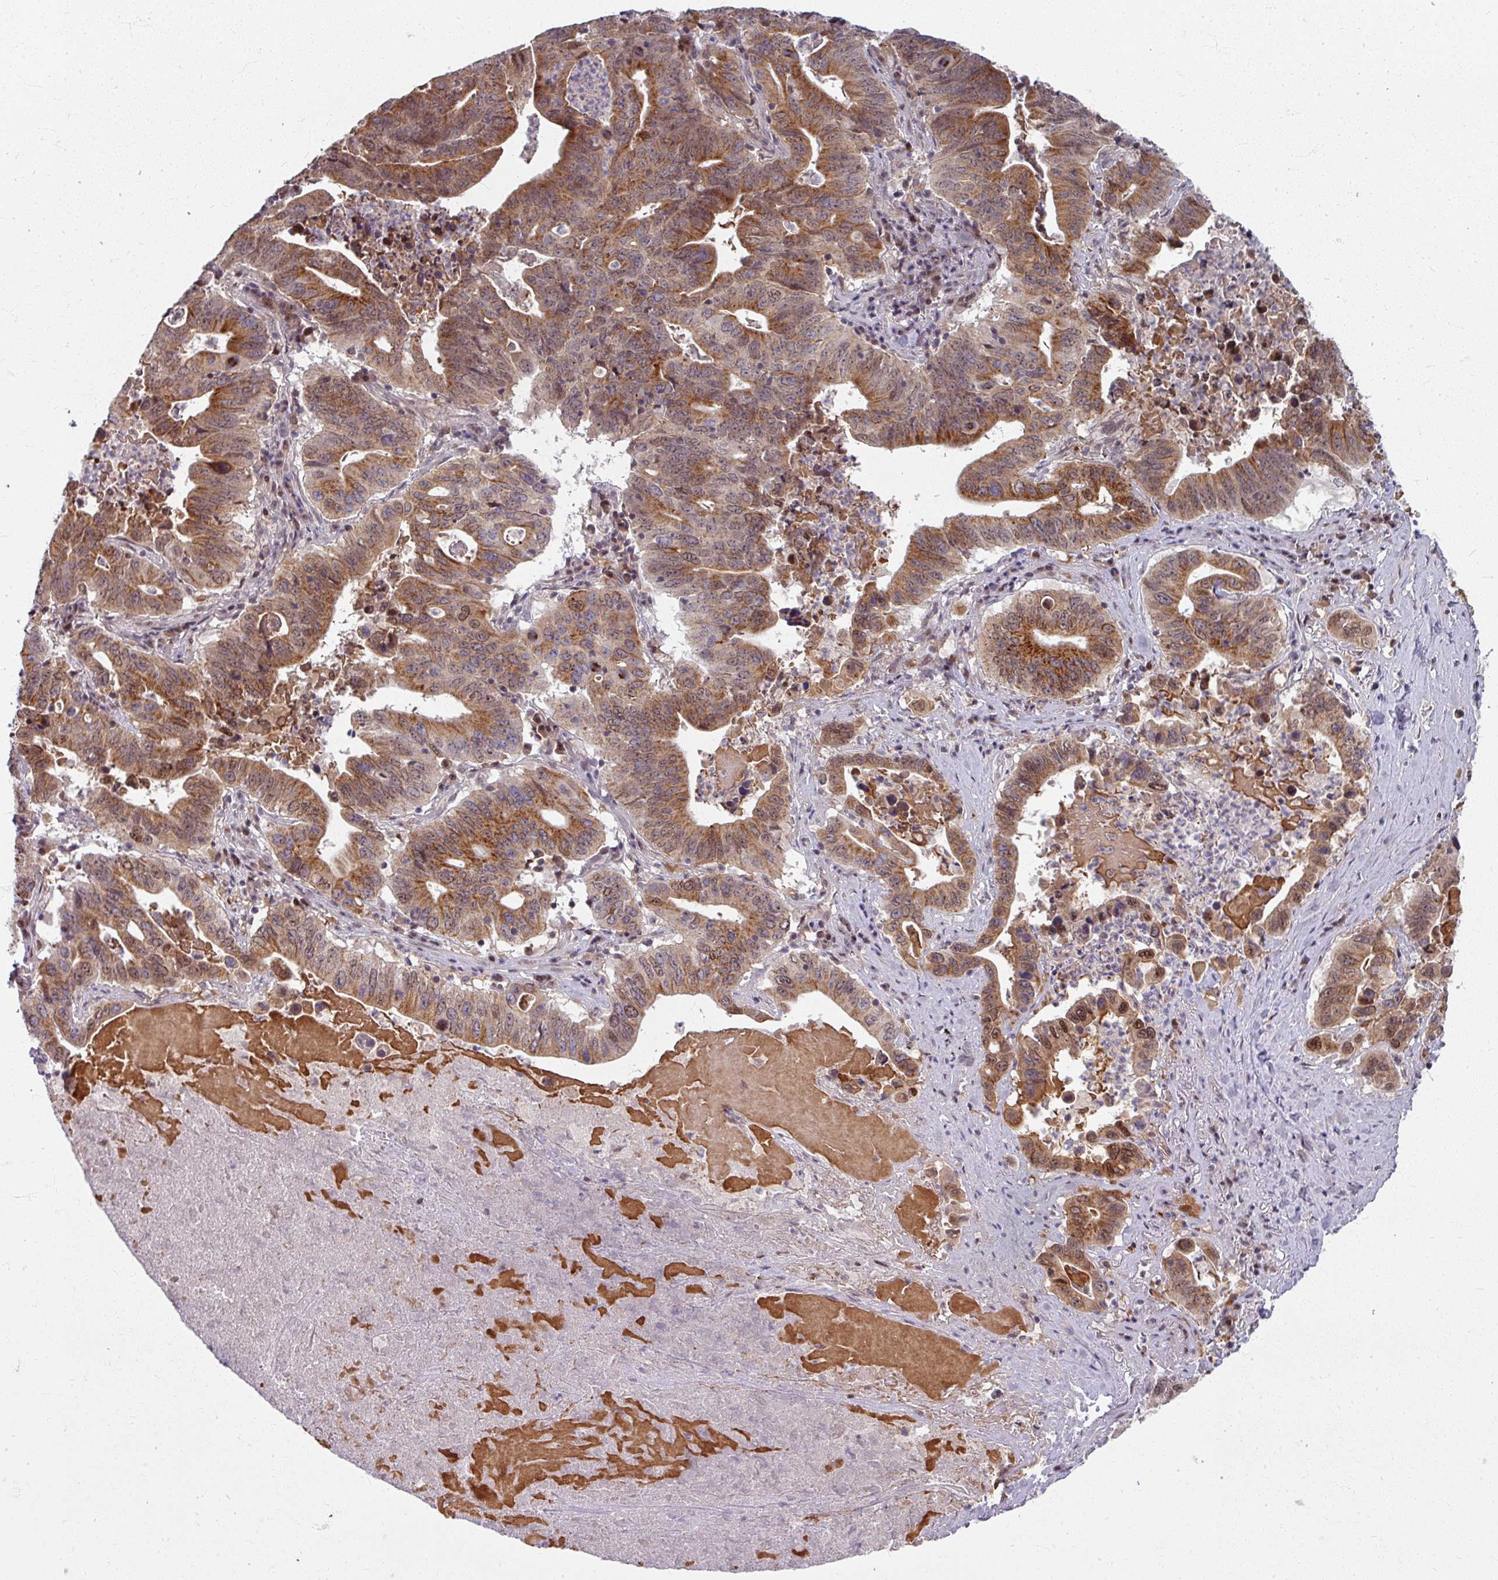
{"staining": {"intensity": "moderate", "quantity": ">75%", "location": "cytoplasmic/membranous"}, "tissue": "lung cancer", "cell_type": "Tumor cells", "image_type": "cancer", "snomed": [{"axis": "morphology", "description": "Adenocarcinoma, NOS"}, {"axis": "topography", "description": "Lung"}], "caption": "Lung cancer (adenocarcinoma) stained for a protein (brown) demonstrates moderate cytoplasmic/membranous positive staining in approximately >75% of tumor cells.", "gene": "KLC3", "patient": {"sex": "female", "age": 60}}